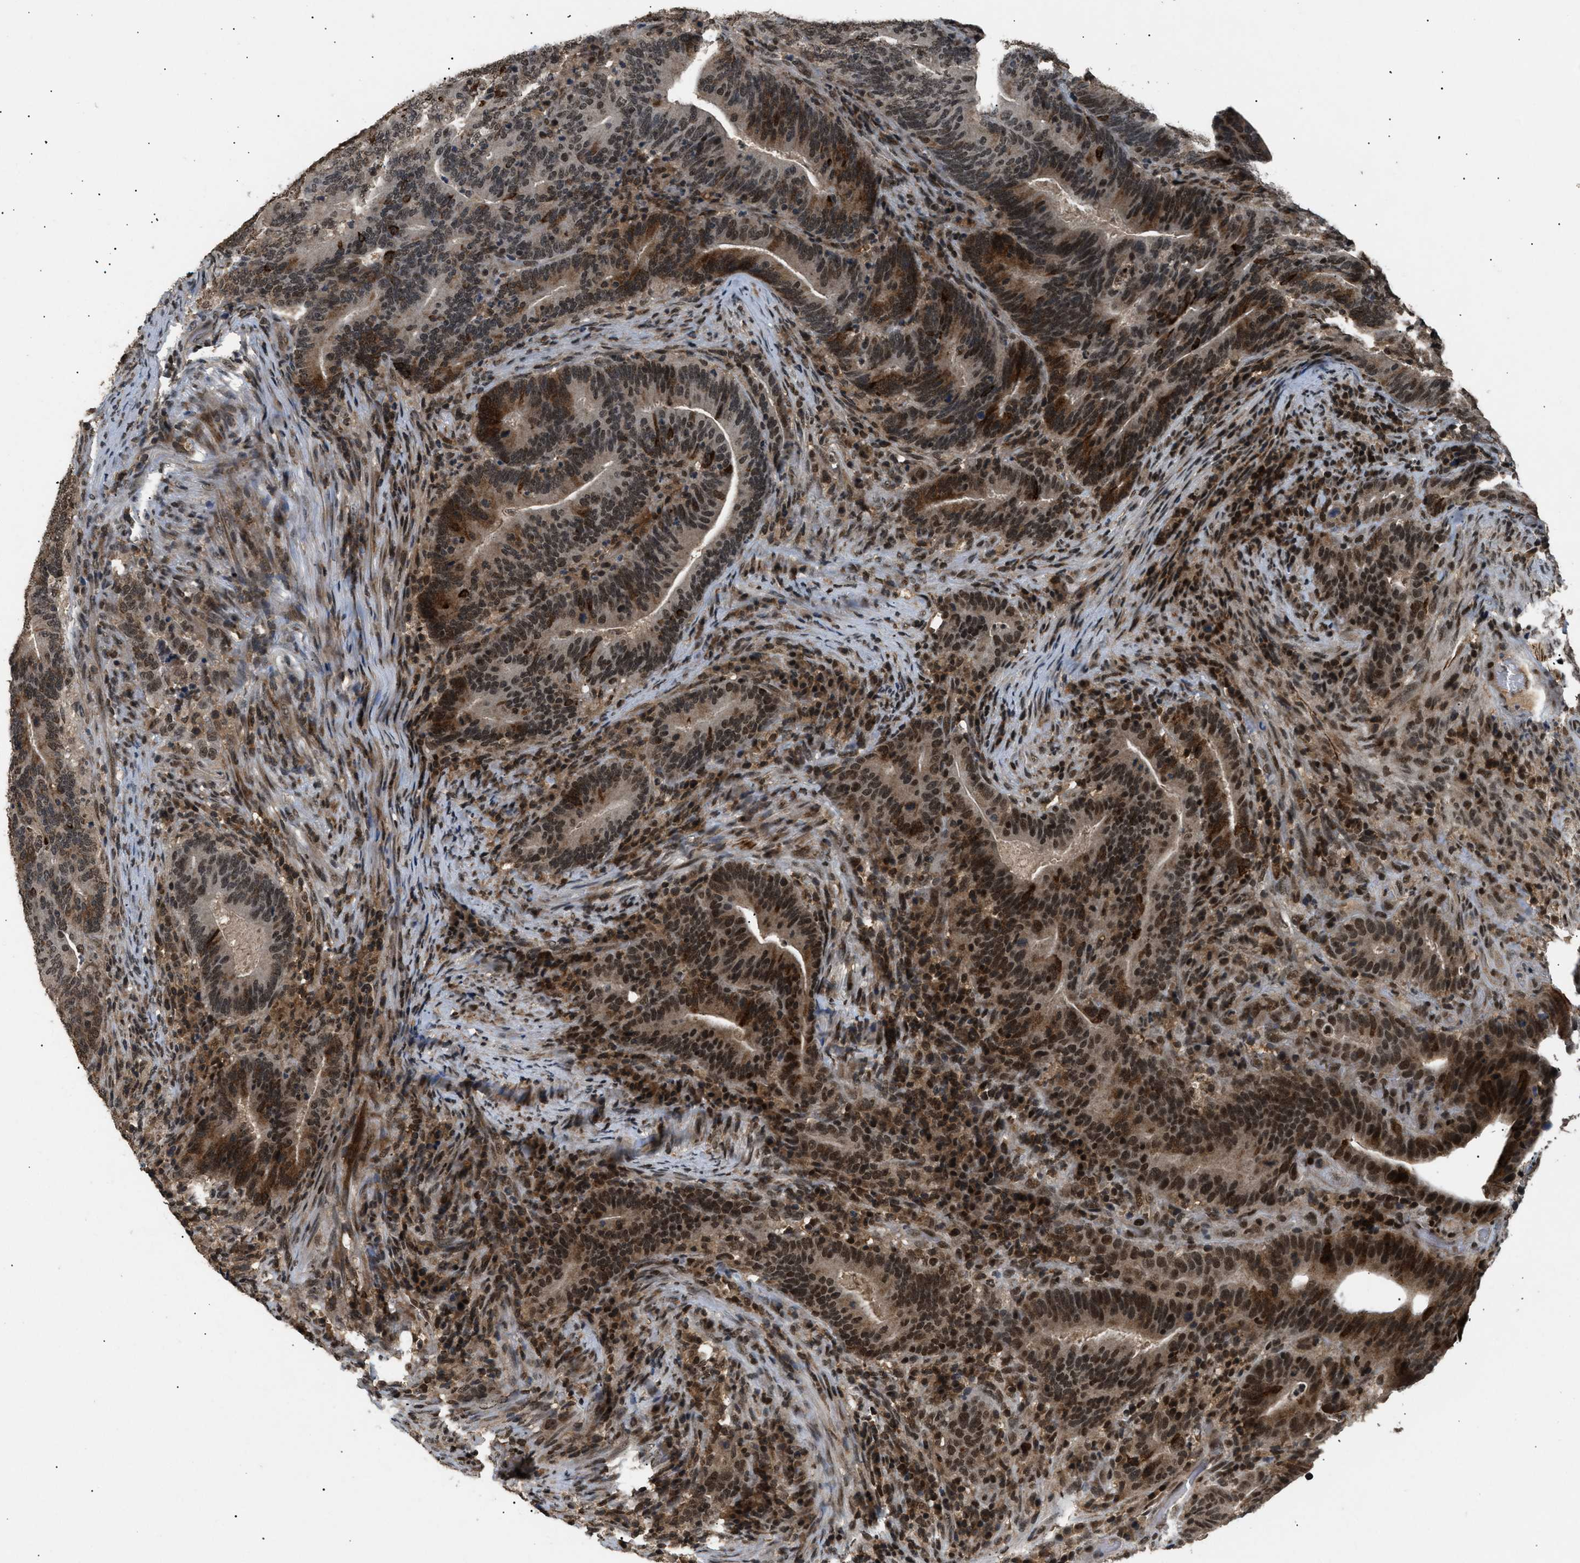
{"staining": {"intensity": "strong", "quantity": "25%-75%", "location": "cytoplasmic/membranous,nuclear"}, "tissue": "colorectal cancer", "cell_type": "Tumor cells", "image_type": "cancer", "snomed": [{"axis": "morphology", "description": "Adenocarcinoma, NOS"}, {"axis": "topography", "description": "Colon"}], "caption": "Colorectal cancer stained for a protein displays strong cytoplasmic/membranous and nuclear positivity in tumor cells. The staining was performed using DAB (3,3'-diaminobenzidine), with brown indicating positive protein expression. Nuclei are stained blue with hematoxylin.", "gene": "RBM5", "patient": {"sex": "female", "age": 66}}